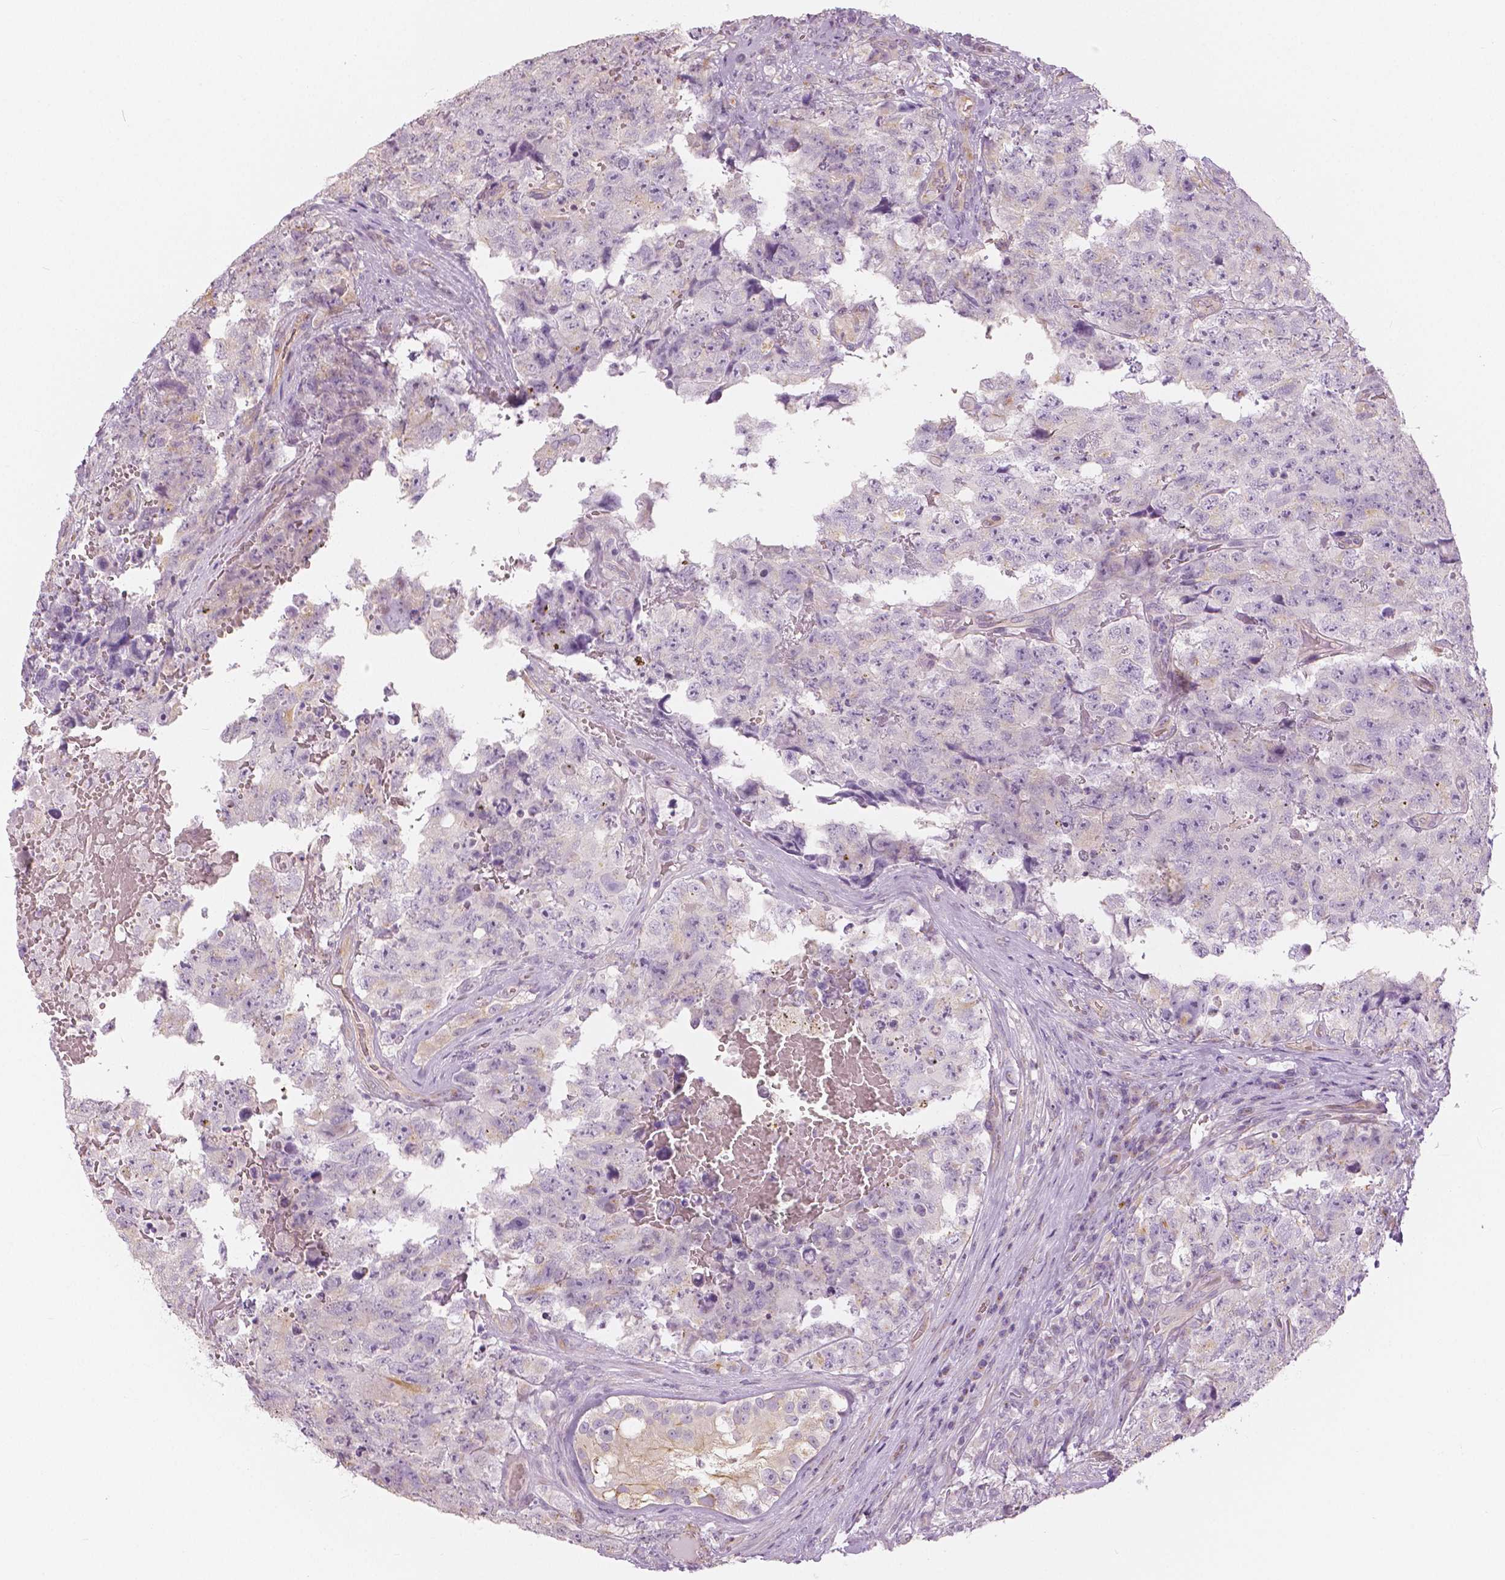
{"staining": {"intensity": "weak", "quantity": "<25%", "location": "cytoplasmic/membranous"}, "tissue": "testis cancer", "cell_type": "Tumor cells", "image_type": "cancer", "snomed": [{"axis": "morphology", "description": "Carcinoma, Embryonal, NOS"}, {"axis": "topography", "description": "Testis"}], "caption": "There is no significant positivity in tumor cells of testis cancer. (Brightfield microscopy of DAB immunohistochemistry at high magnification).", "gene": "SLC24A1", "patient": {"sex": "male", "age": 18}}